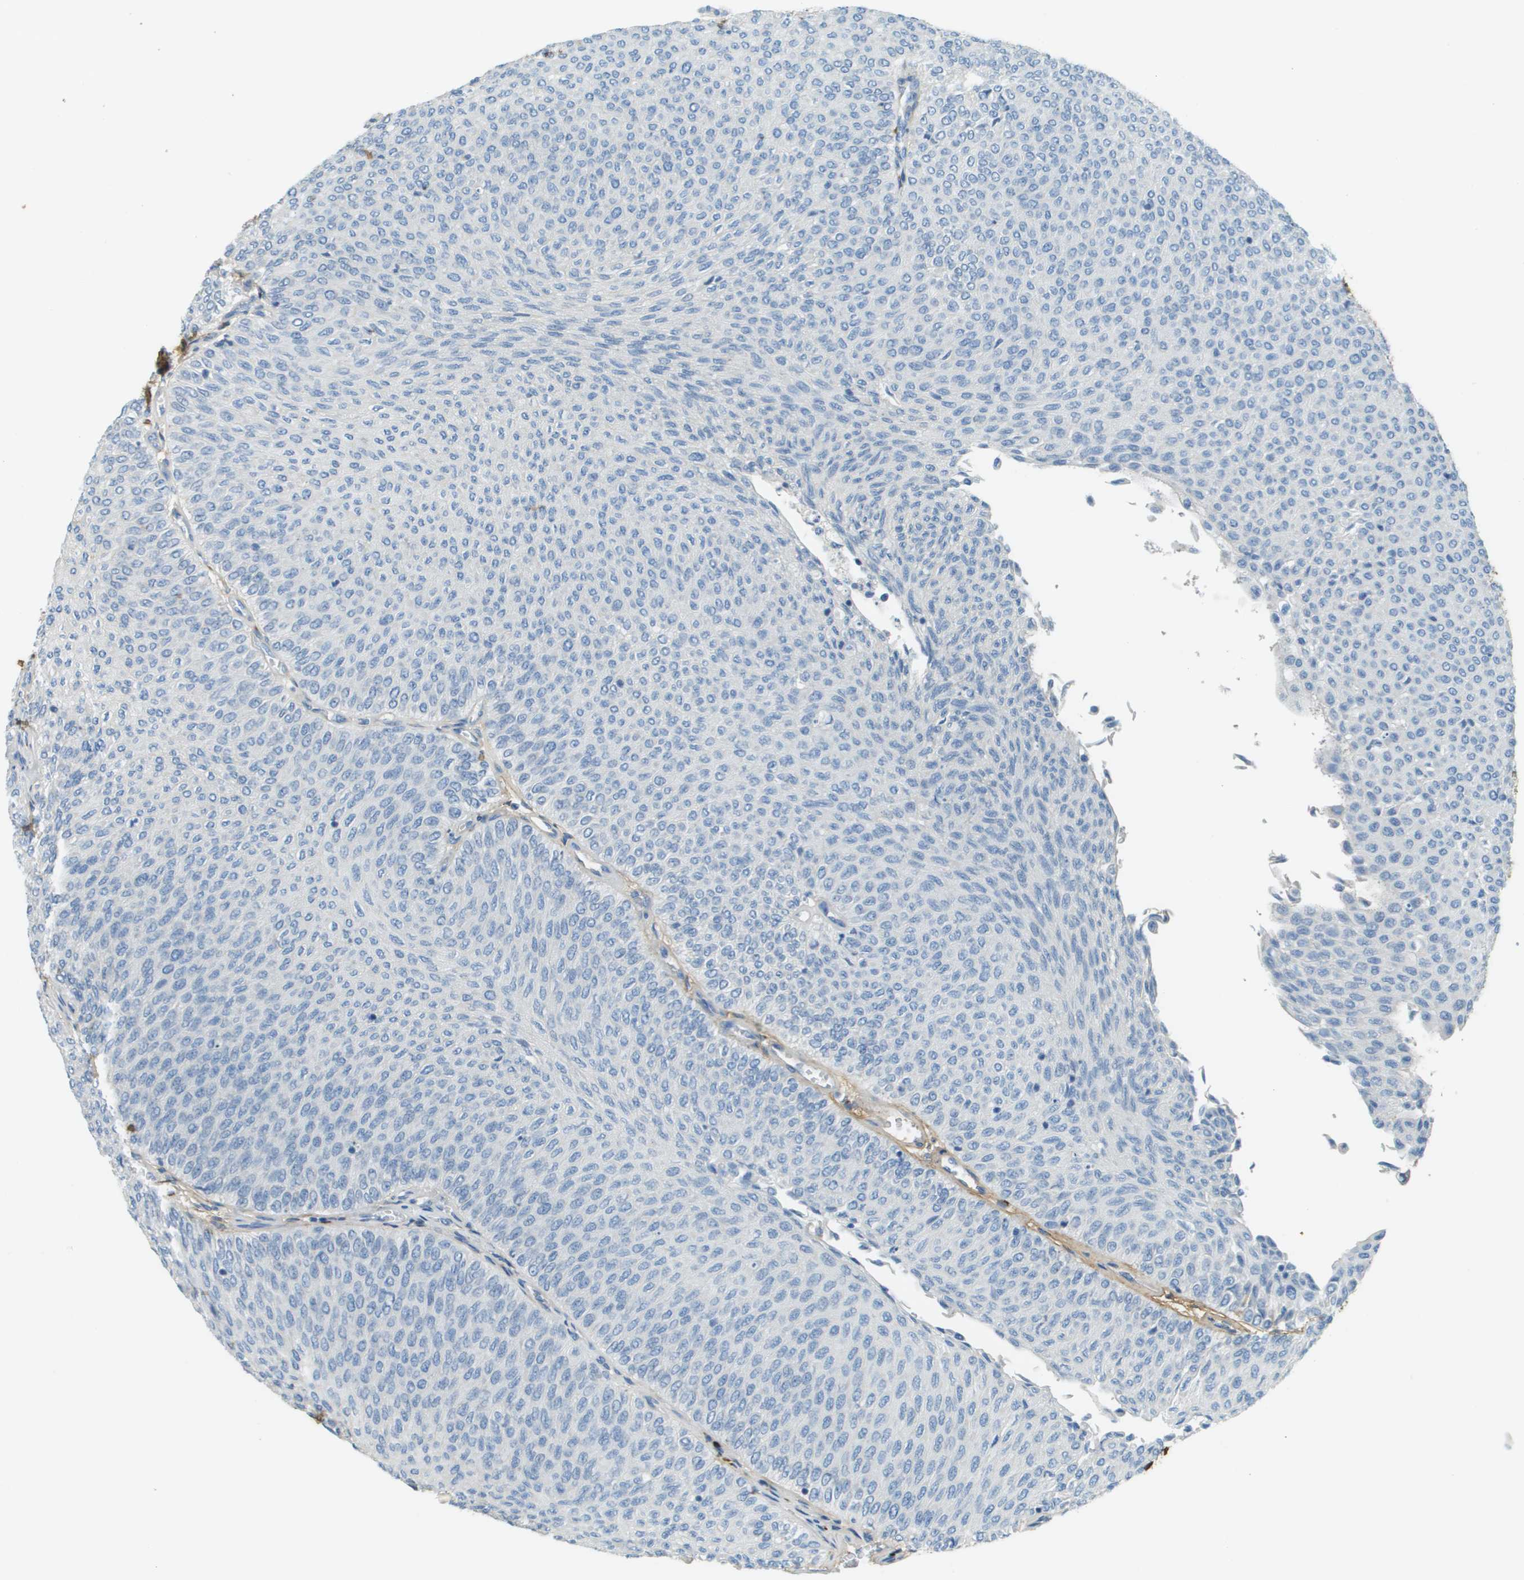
{"staining": {"intensity": "negative", "quantity": "none", "location": "none"}, "tissue": "urothelial cancer", "cell_type": "Tumor cells", "image_type": "cancer", "snomed": [{"axis": "morphology", "description": "Urothelial carcinoma, Low grade"}, {"axis": "topography", "description": "Urinary bladder"}], "caption": "Immunohistochemical staining of human low-grade urothelial carcinoma shows no significant positivity in tumor cells. The staining is performed using DAB (3,3'-diaminobenzidine) brown chromogen with nuclei counter-stained in using hematoxylin.", "gene": "DCN", "patient": {"sex": "male", "age": 78}}